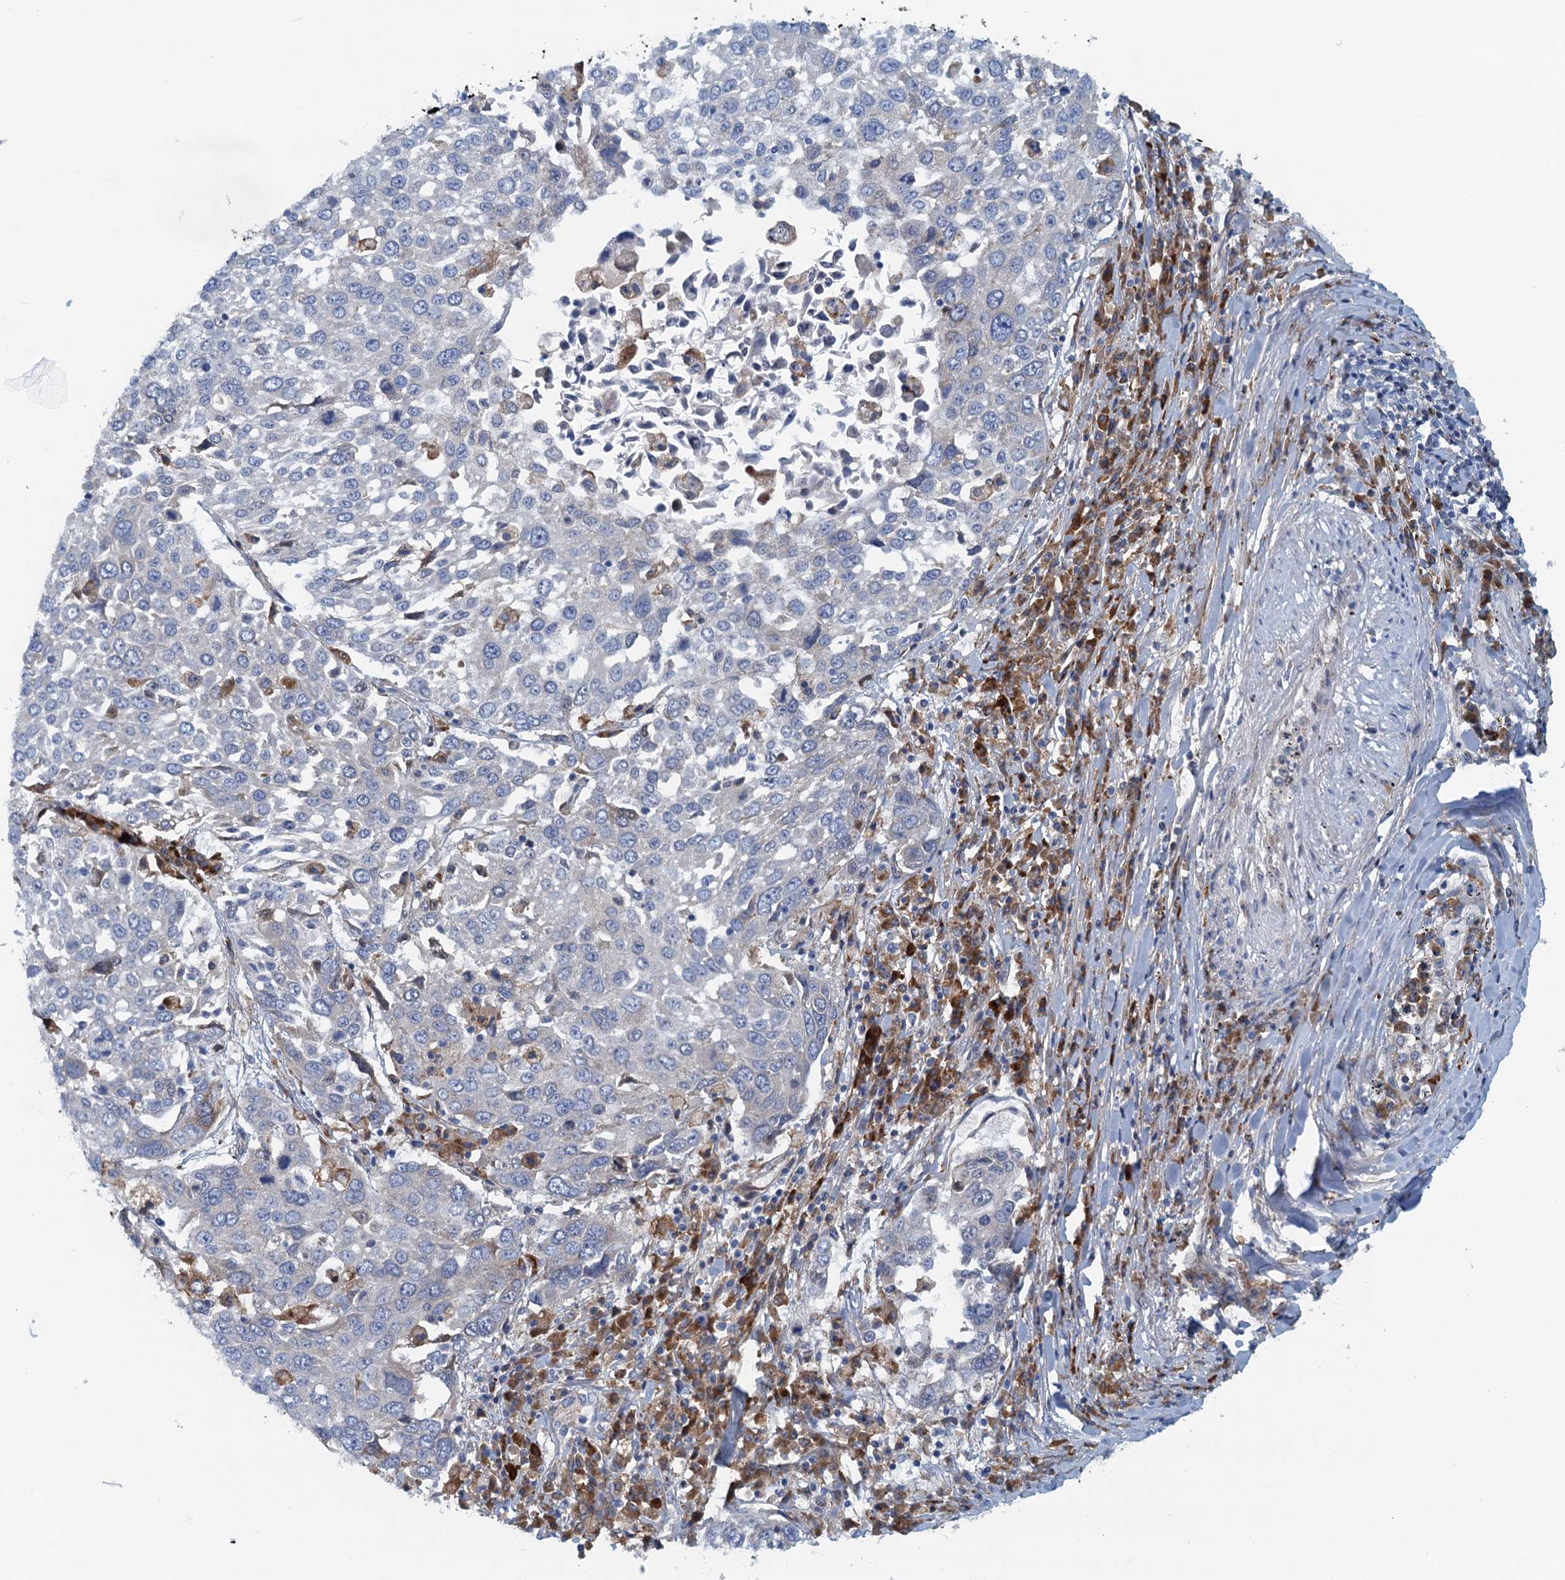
{"staining": {"intensity": "negative", "quantity": "none", "location": "none"}, "tissue": "lung cancer", "cell_type": "Tumor cells", "image_type": "cancer", "snomed": [{"axis": "morphology", "description": "Squamous cell carcinoma, NOS"}, {"axis": "topography", "description": "Lung"}], "caption": "Photomicrograph shows no significant protein staining in tumor cells of lung cancer (squamous cell carcinoma).", "gene": "MYDGF", "patient": {"sex": "male", "age": 65}}